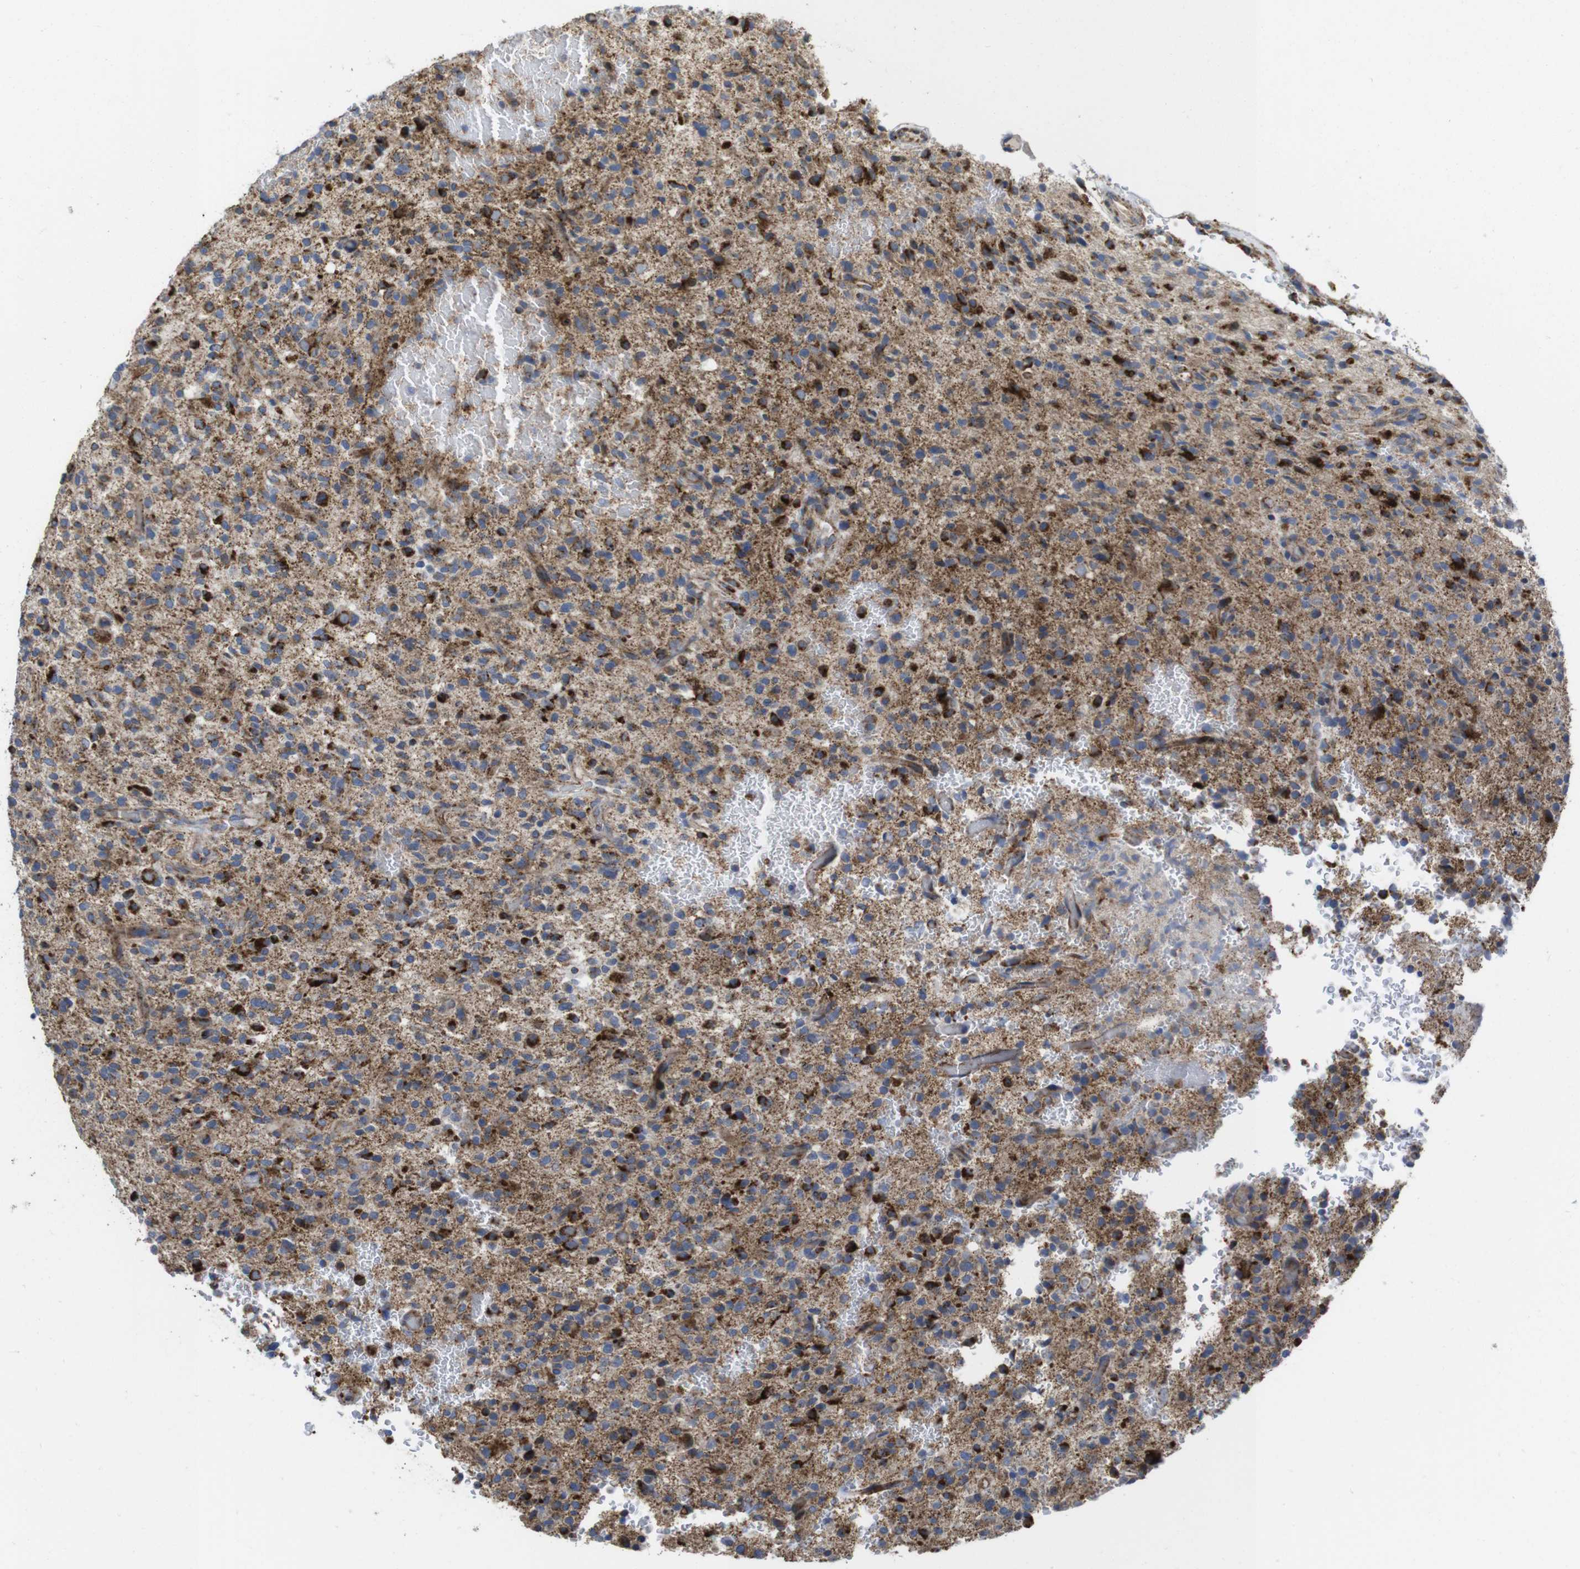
{"staining": {"intensity": "strong", "quantity": "25%-75%", "location": "cytoplasmic/membranous"}, "tissue": "glioma", "cell_type": "Tumor cells", "image_type": "cancer", "snomed": [{"axis": "morphology", "description": "Glioma, malignant, High grade"}, {"axis": "topography", "description": "Brain"}], "caption": "Strong cytoplasmic/membranous protein expression is identified in approximately 25%-75% of tumor cells in glioma.", "gene": "TMEM192", "patient": {"sex": "male", "age": 71}}